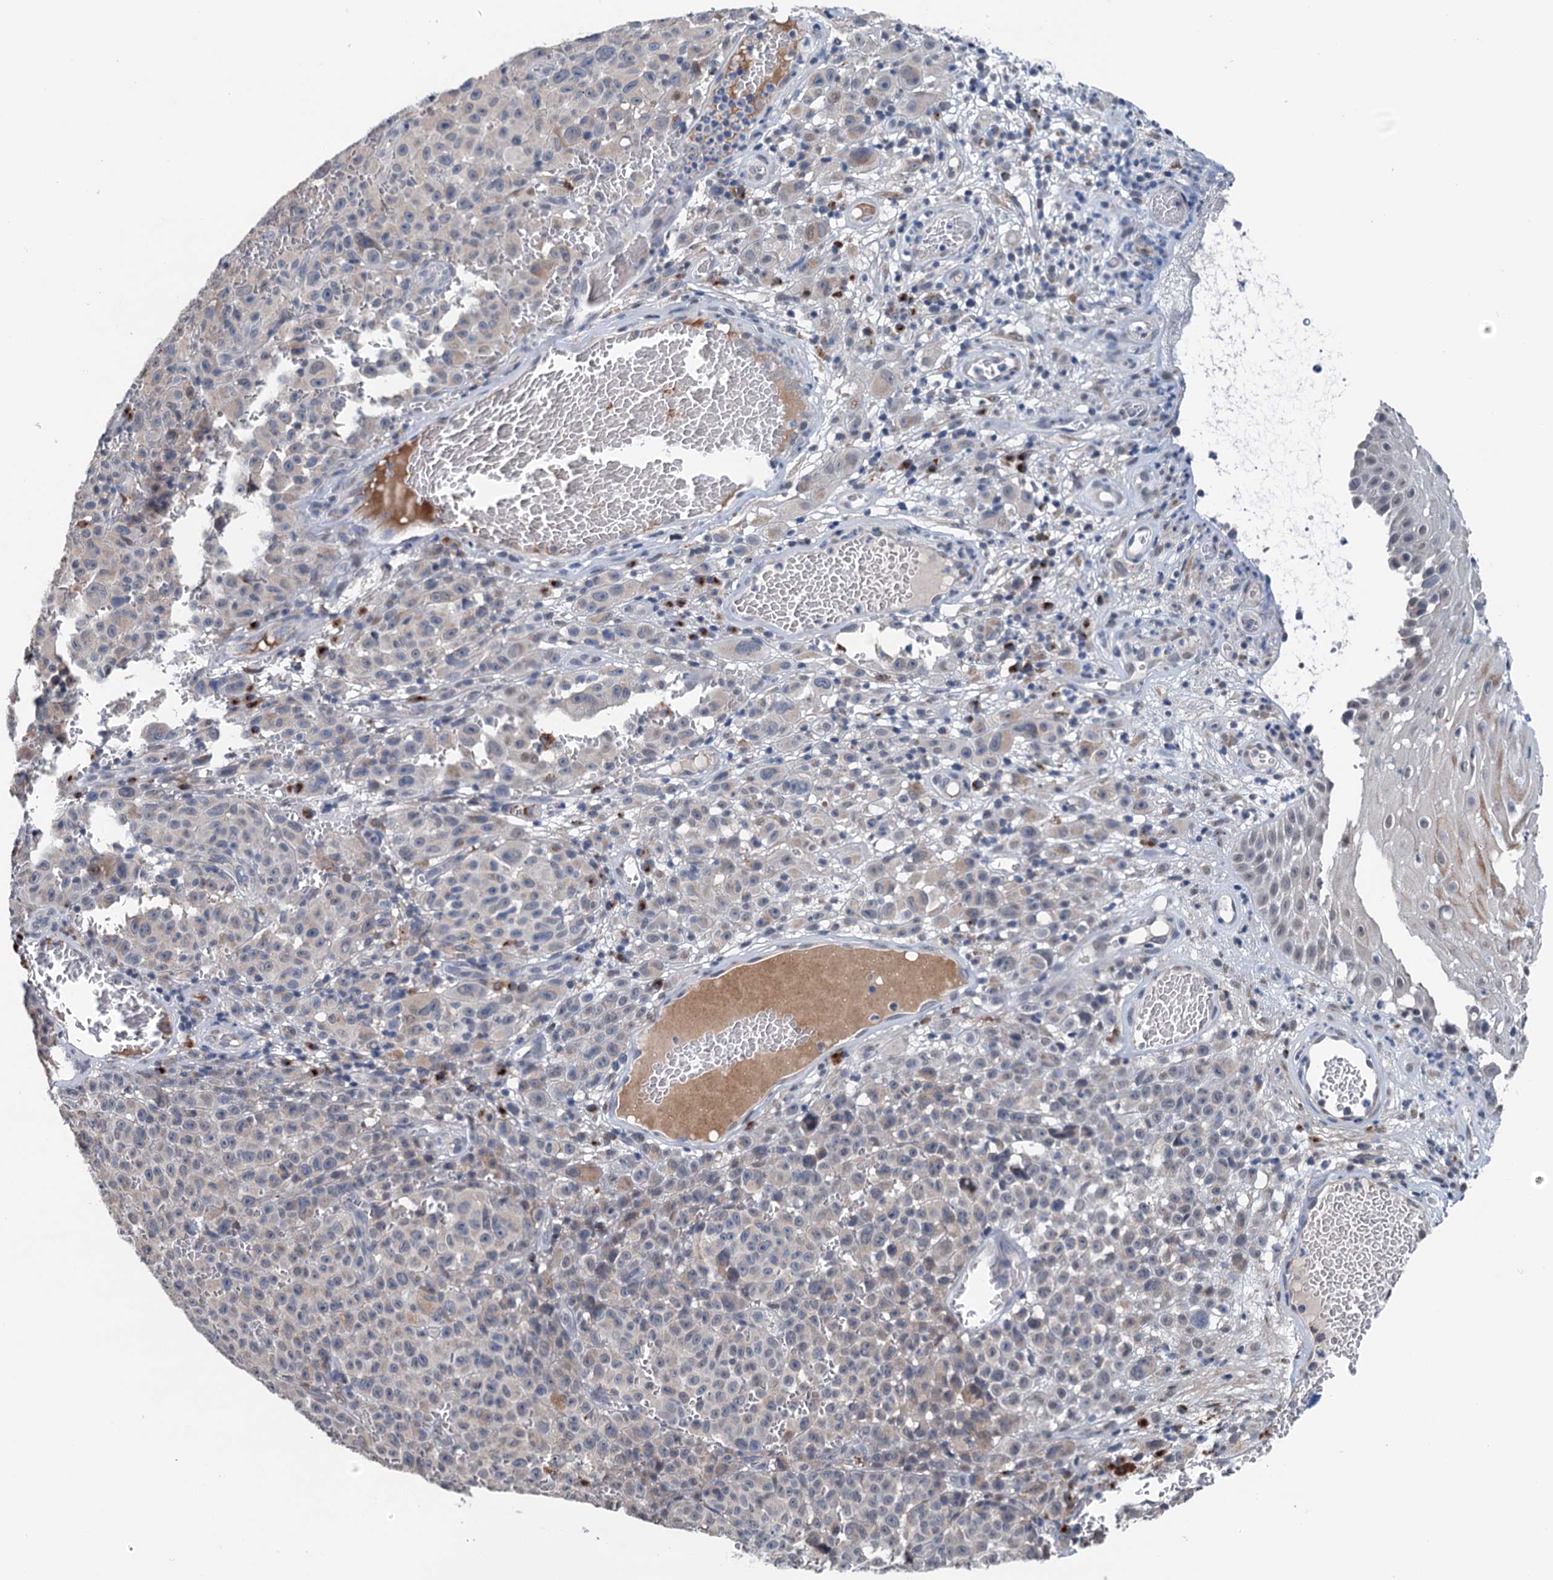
{"staining": {"intensity": "weak", "quantity": "<25%", "location": "cytoplasmic/membranous"}, "tissue": "melanoma", "cell_type": "Tumor cells", "image_type": "cancer", "snomed": [{"axis": "morphology", "description": "Malignant melanoma, NOS"}, {"axis": "topography", "description": "Skin"}], "caption": "Tumor cells show no significant protein staining in melanoma. Brightfield microscopy of immunohistochemistry (IHC) stained with DAB (3,3'-diaminobenzidine) (brown) and hematoxylin (blue), captured at high magnification.", "gene": "SHLD1", "patient": {"sex": "female", "age": 82}}